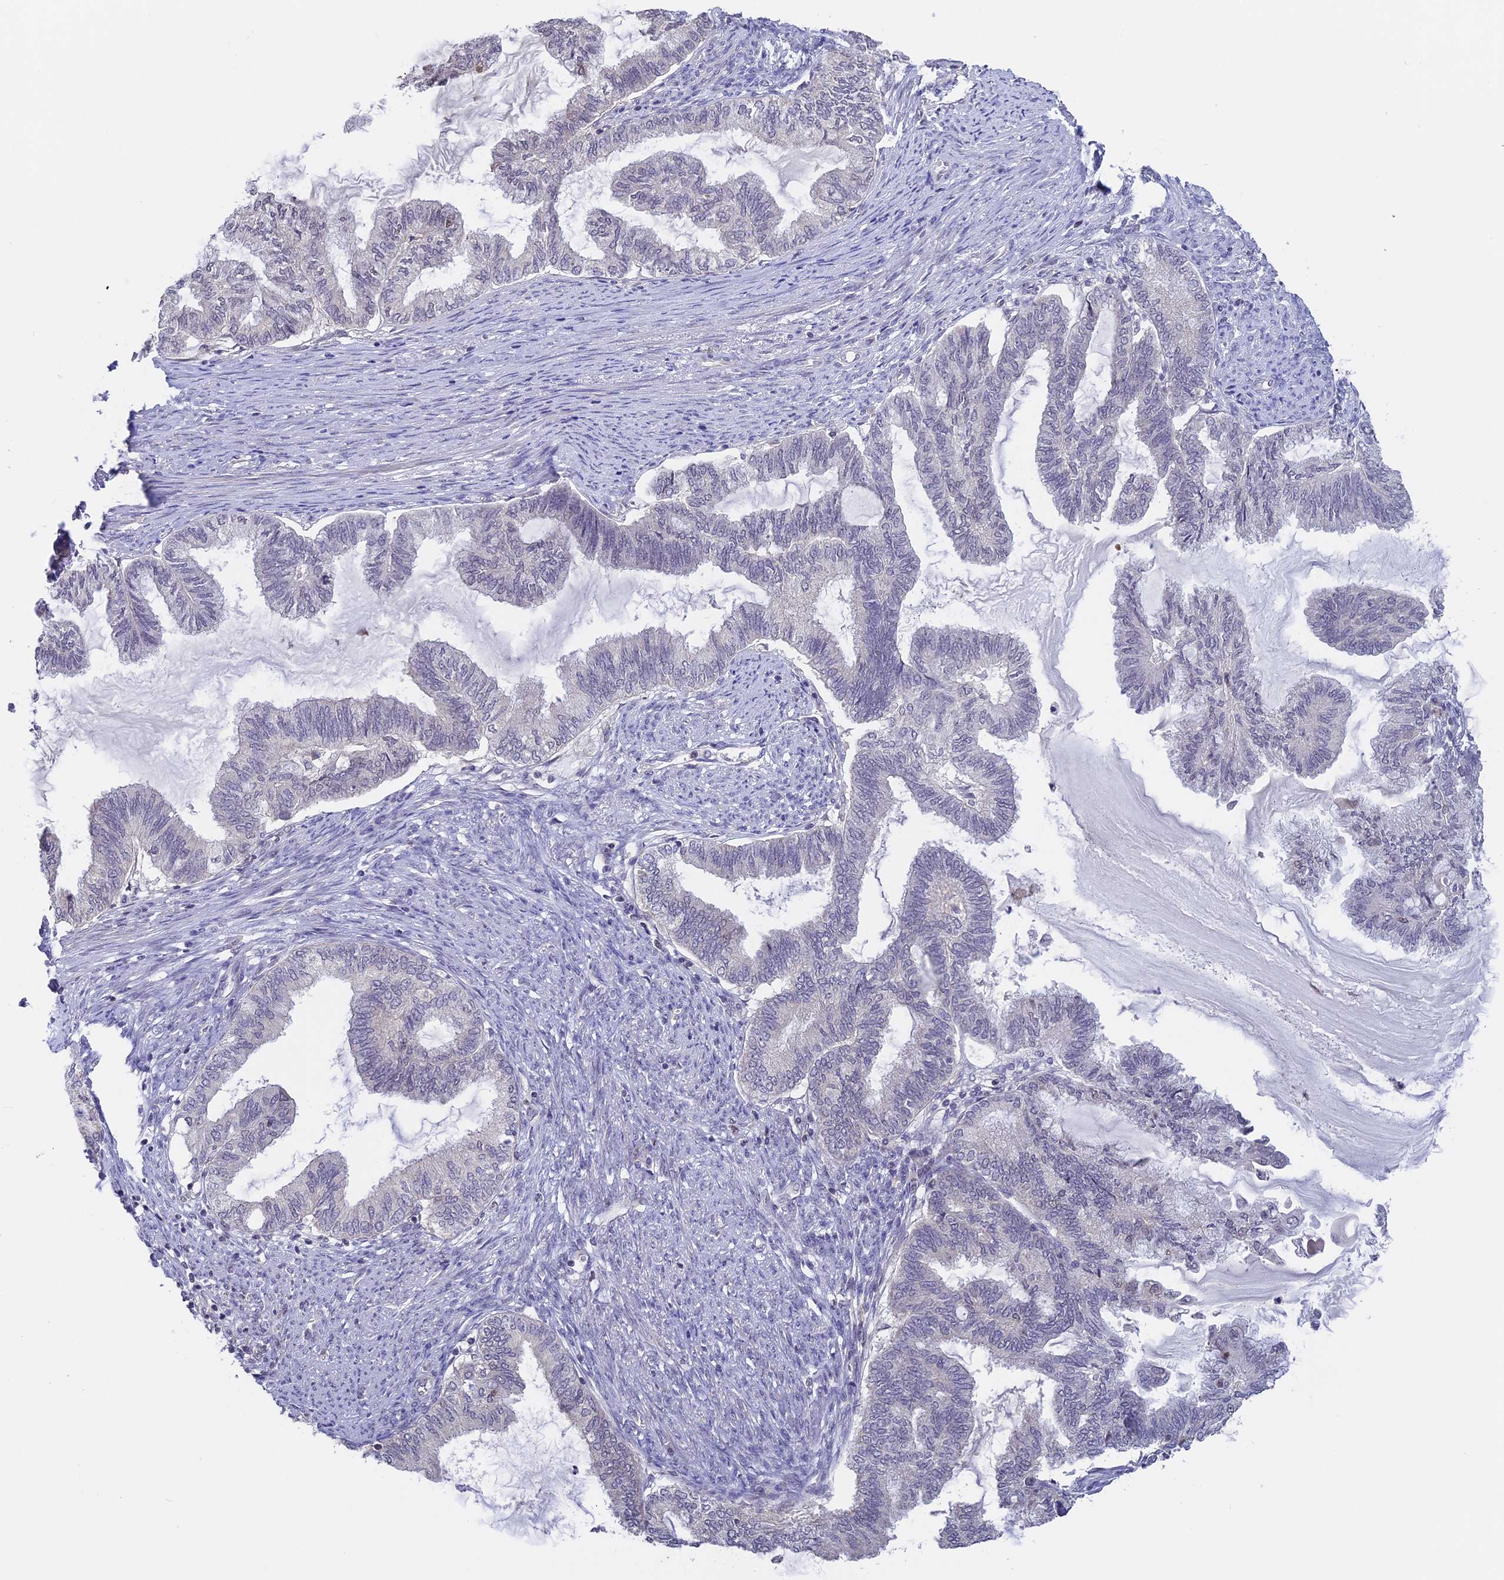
{"staining": {"intensity": "negative", "quantity": "none", "location": "none"}, "tissue": "endometrial cancer", "cell_type": "Tumor cells", "image_type": "cancer", "snomed": [{"axis": "morphology", "description": "Adenocarcinoma, NOS"}, {"axis": "topography", "description": "Endometrium"}], "caption": "Endometrial adenocarcinoma was stained to show a protein in brown. There is no significant staining in tumor cells.", "gene": "RFC5", "patient": {"sex": "female", "age": 86}}